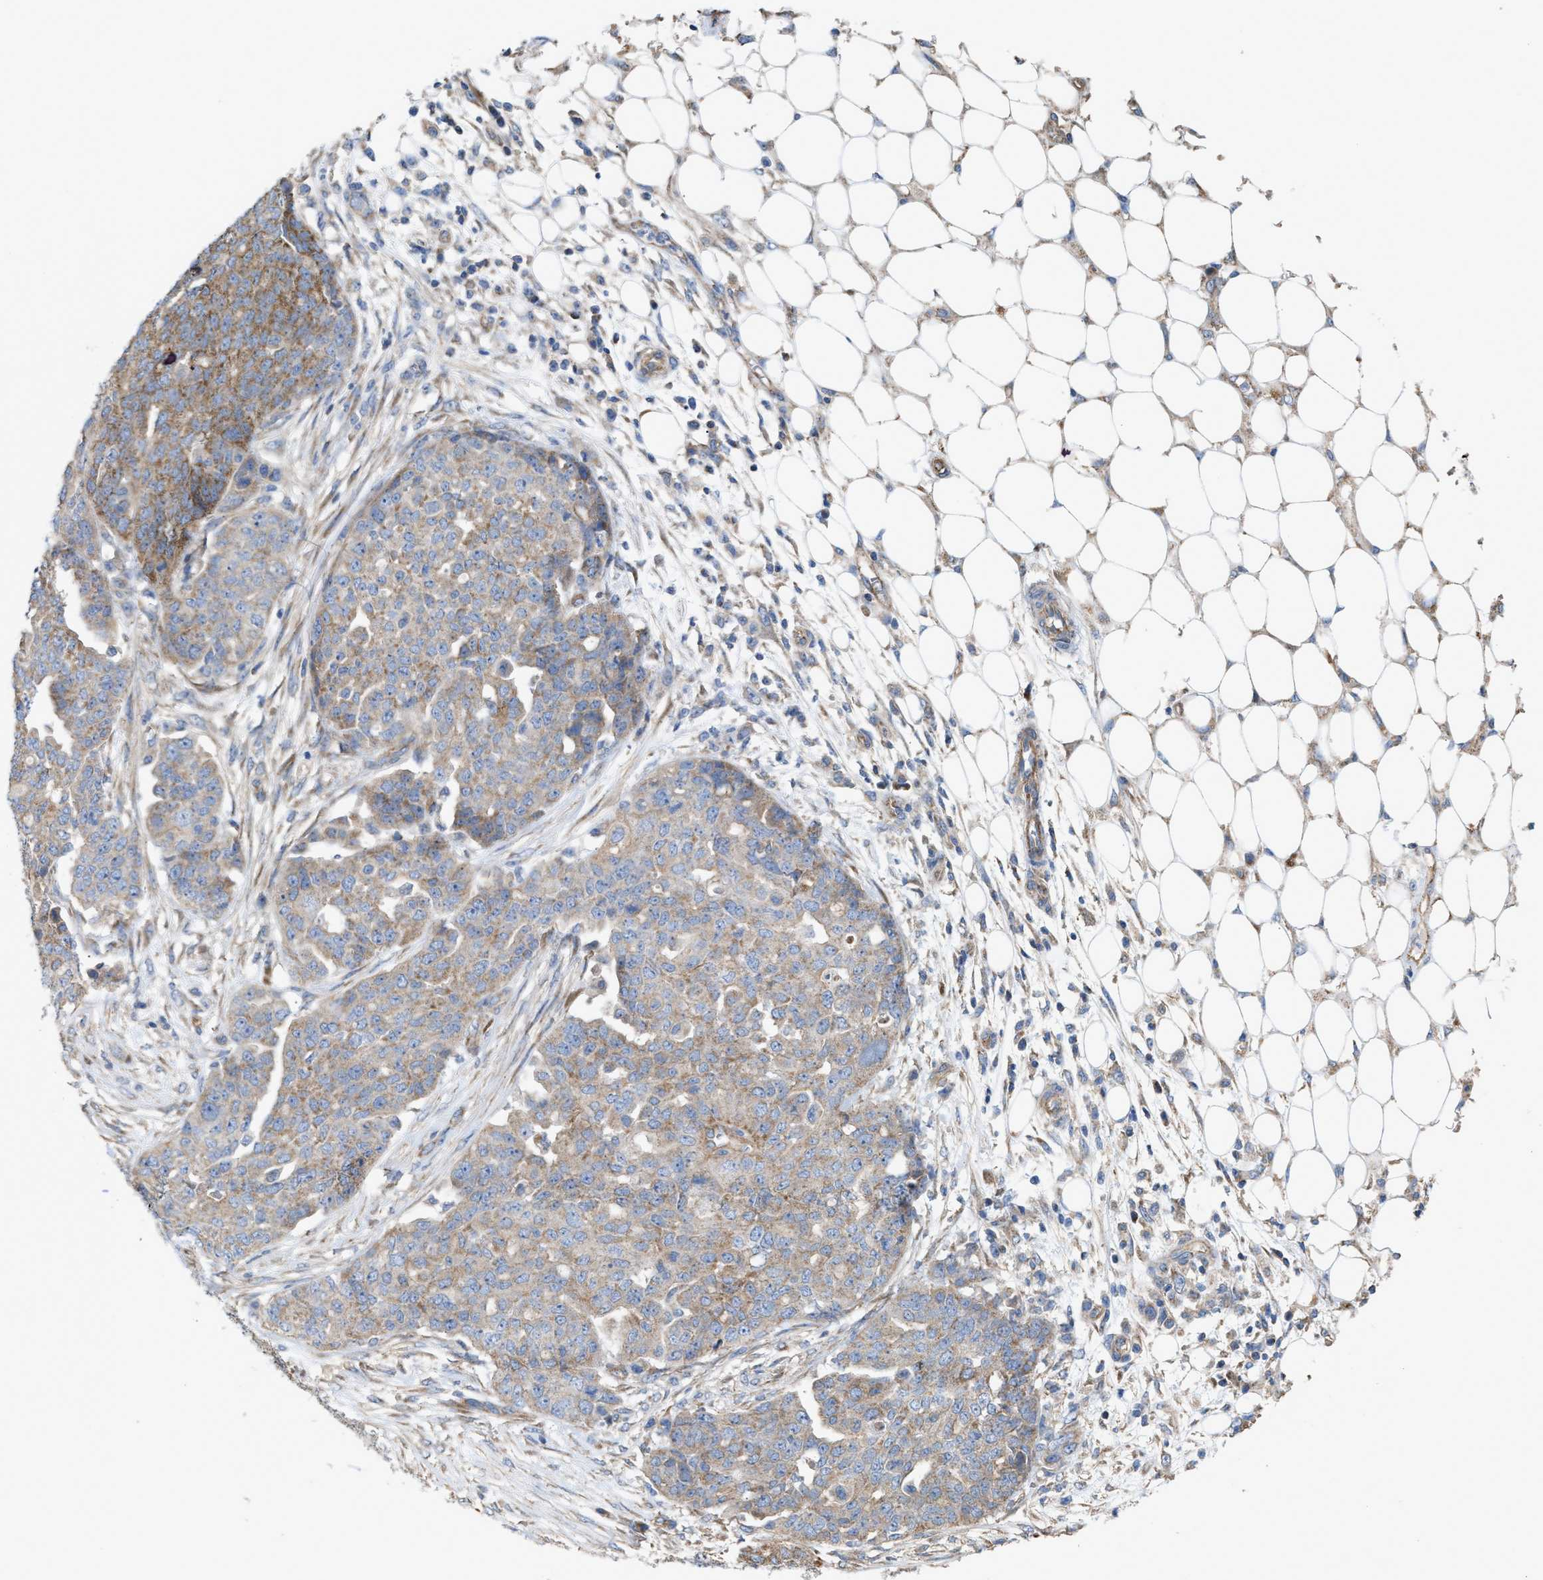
{"staining": {"intensity": "weak", "quantity": ">75%", "location": "cytoplasmic/membranous"}, "tissue": "ovarian cancer", "cell_type": "Tumor cells", "image_type": "cancer", "snomed": [{"axis": "morphology", "description": "Cystadenocarcinoma, serous, NOS"}, {"axis": "topography", "description": "Soft tissue"}, {"axis": "topography", "description": "Ovary"}], "caption": "The photomicrograph reveals a brown stain indicating the presence of a protein in the cytoplasmic/membranous of tumor cells in ovarian serous cystadenocarcinoma.", "gene": "OXSM", "patient": {"sex": "female", "age": 57}}